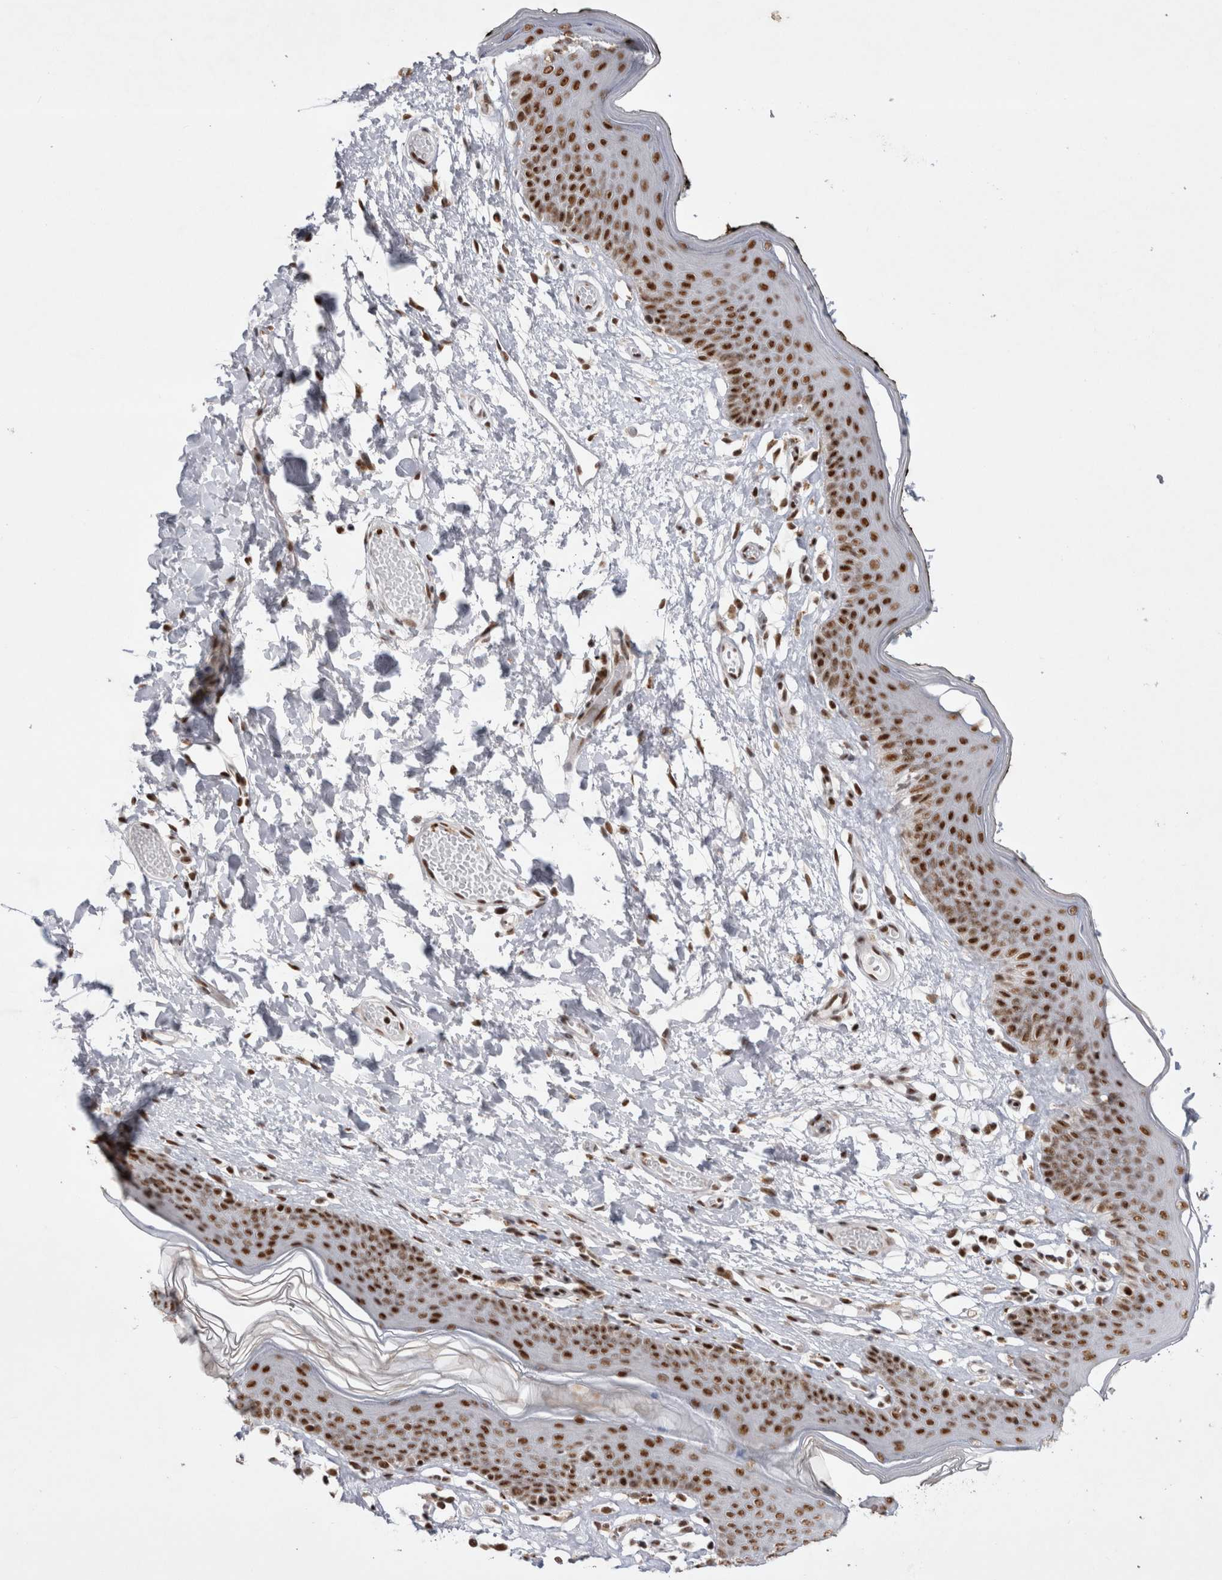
{"staining": {"intensity": "strong", "quantity": ">75%", "location": "nuclear"}, "tissue": "skin", "cell_type": "Epidermal cells", "image_type": "normal", "snomed": [{"axis": "morphology", "description": "Normal tissue, NOS"}, {"axis": "morphology", "description": "Inflammation, NOS"}, {"axis": "topography", "description": "Vulva"}], "caption": "Skin stained with DAB (3,3'-diaminobenzidine) IHC shows high levels of strong nuclear expression in approximately >75% of epidermal cells. Immunohistochemistry (ihc) stains the protein in brown and the nuclei are stained blue.", "gene": "EYA2", "patient": {"sex": "female", "age": 84}}